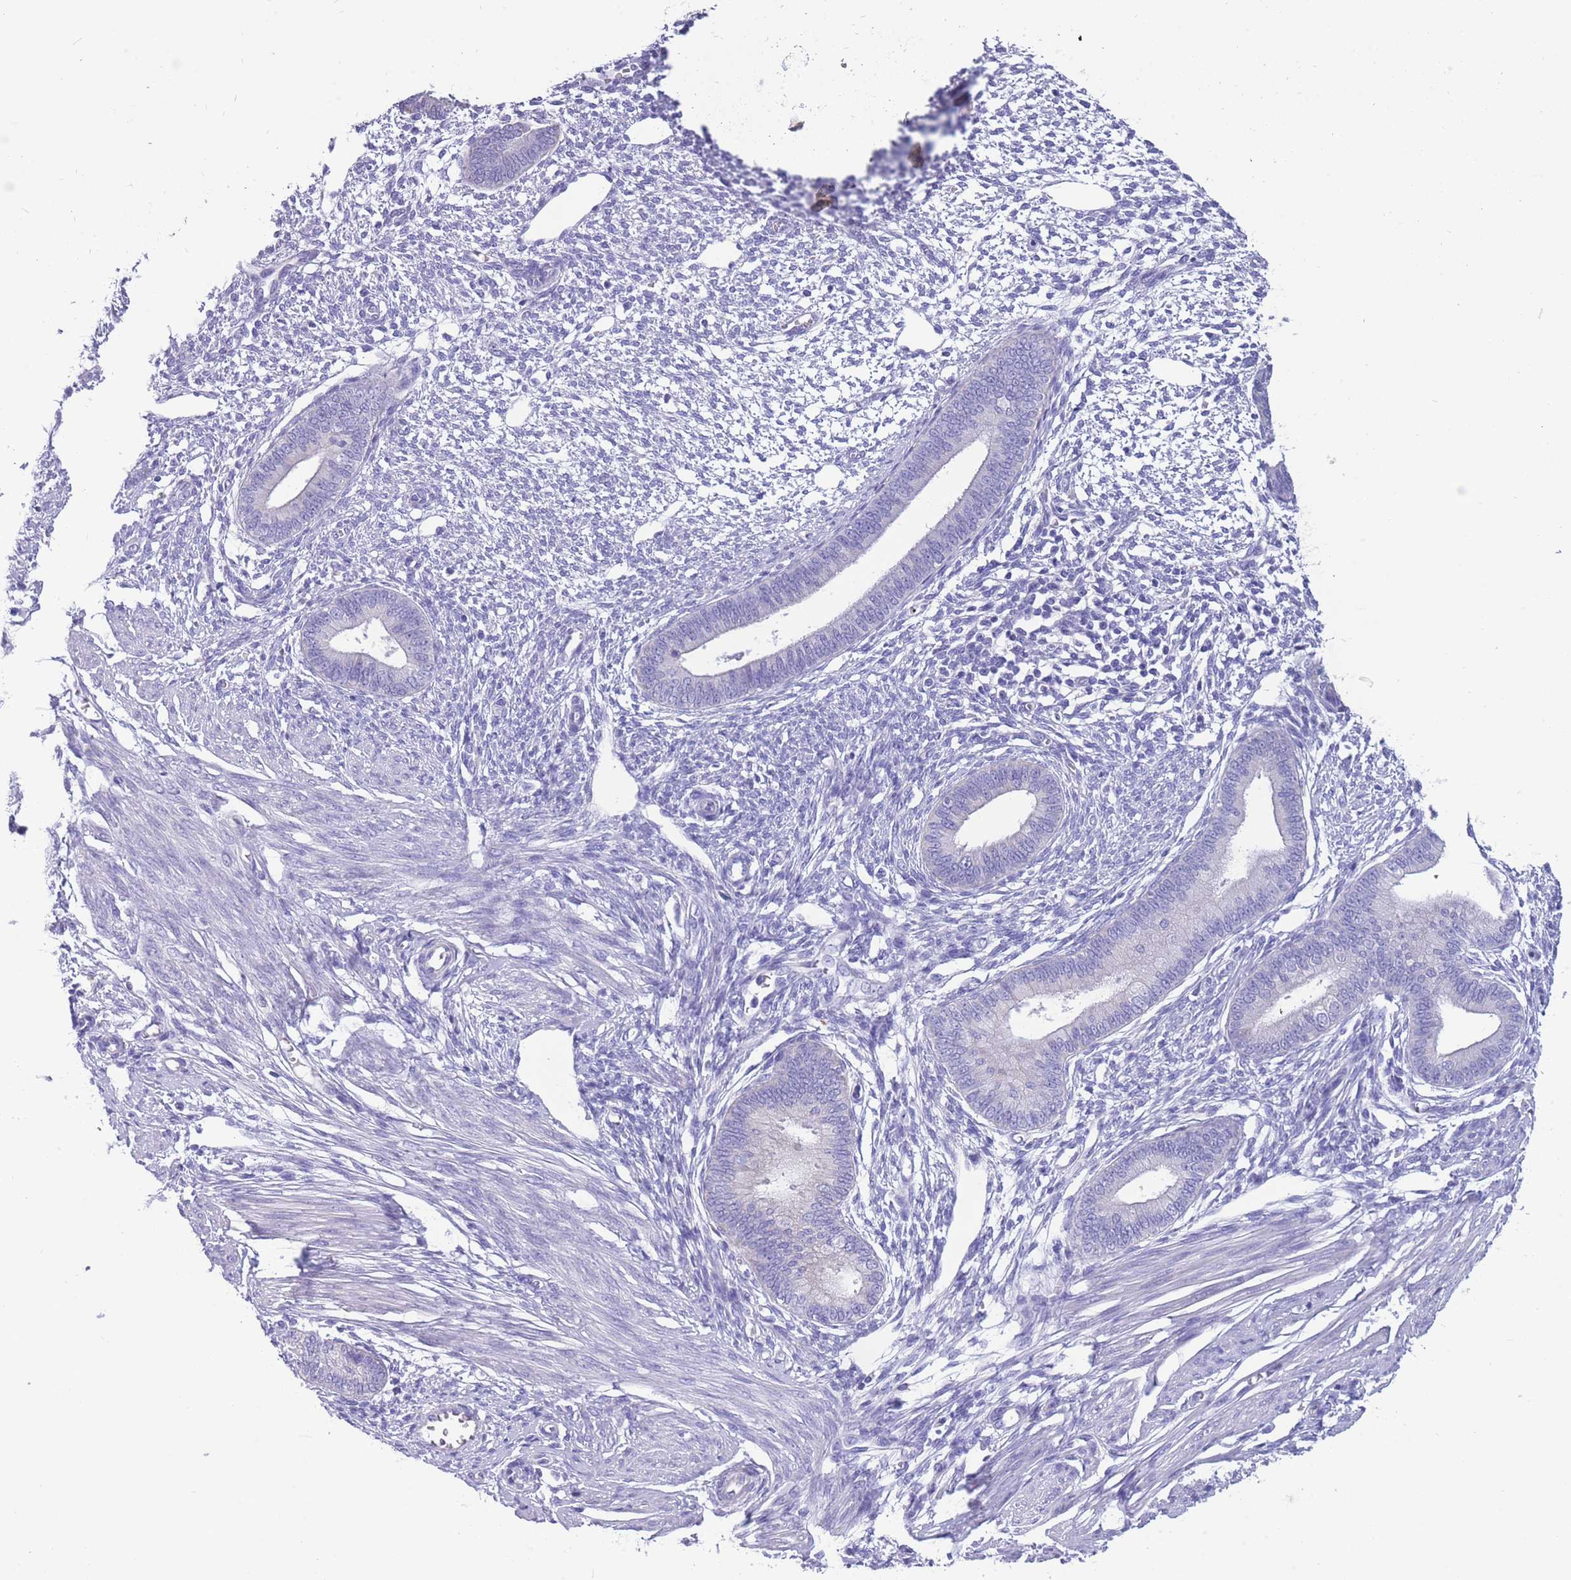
{"staining": {"intensity": "negative", "quantity": "none", "location": "none"}, "tissue": "endometrium", "cell_type": "Cells in endometrial stroma", "image_type": "normal", "snomed": [{"axis": "morphology", "description": "Normal tissue, NOS"}, {"axis": "topography", "description": "Endometrium"}], "caption": "Cells in endometrial stroma are negative for brown protein staining in normal endometrium. Nuclei are stained in blue.", "gene": "INTS2", "patient": {"sex": "female", "age": 46}}